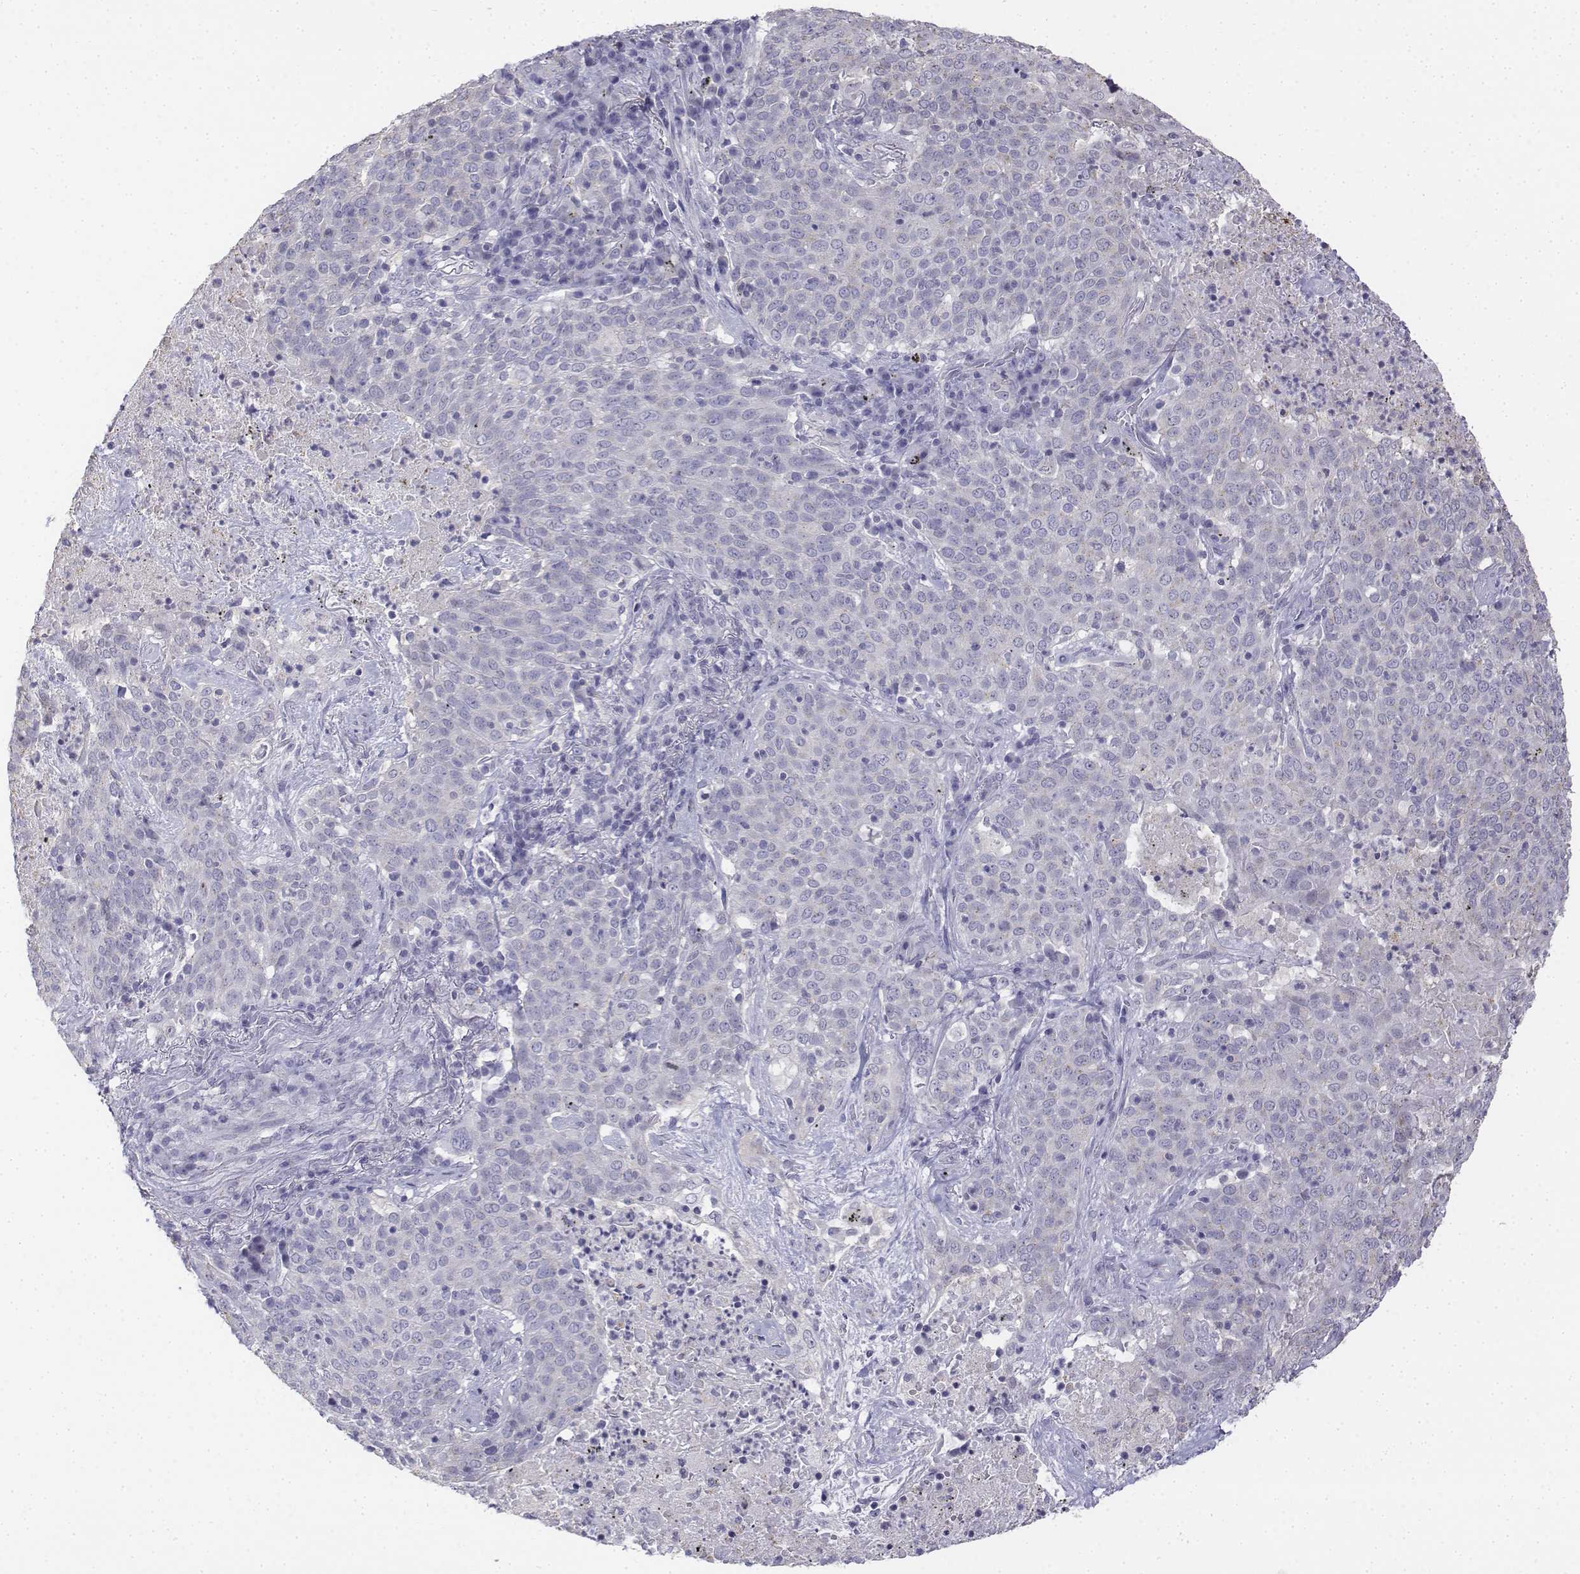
{"staining": {"intensity": "negative", "quantity": "none", "location": "none"}, "tissue": "lung cancer", "cell_type": "Tumor cells", "image_type": "cancer", "snomed": [{"axis": "morphology", "description": "Squamous cell carcinoma, NOS"}, {"axis": "topography", "description": "Lung"}], "caption": "DAB (3,3'-diaminobenzidine) immunohistochemical staining of lung cancer (squamous cell carcinoma) displays no significant staining in tumor cells.", "gene": "LGSN", "patient": {"sex": "male", "age": 82}}